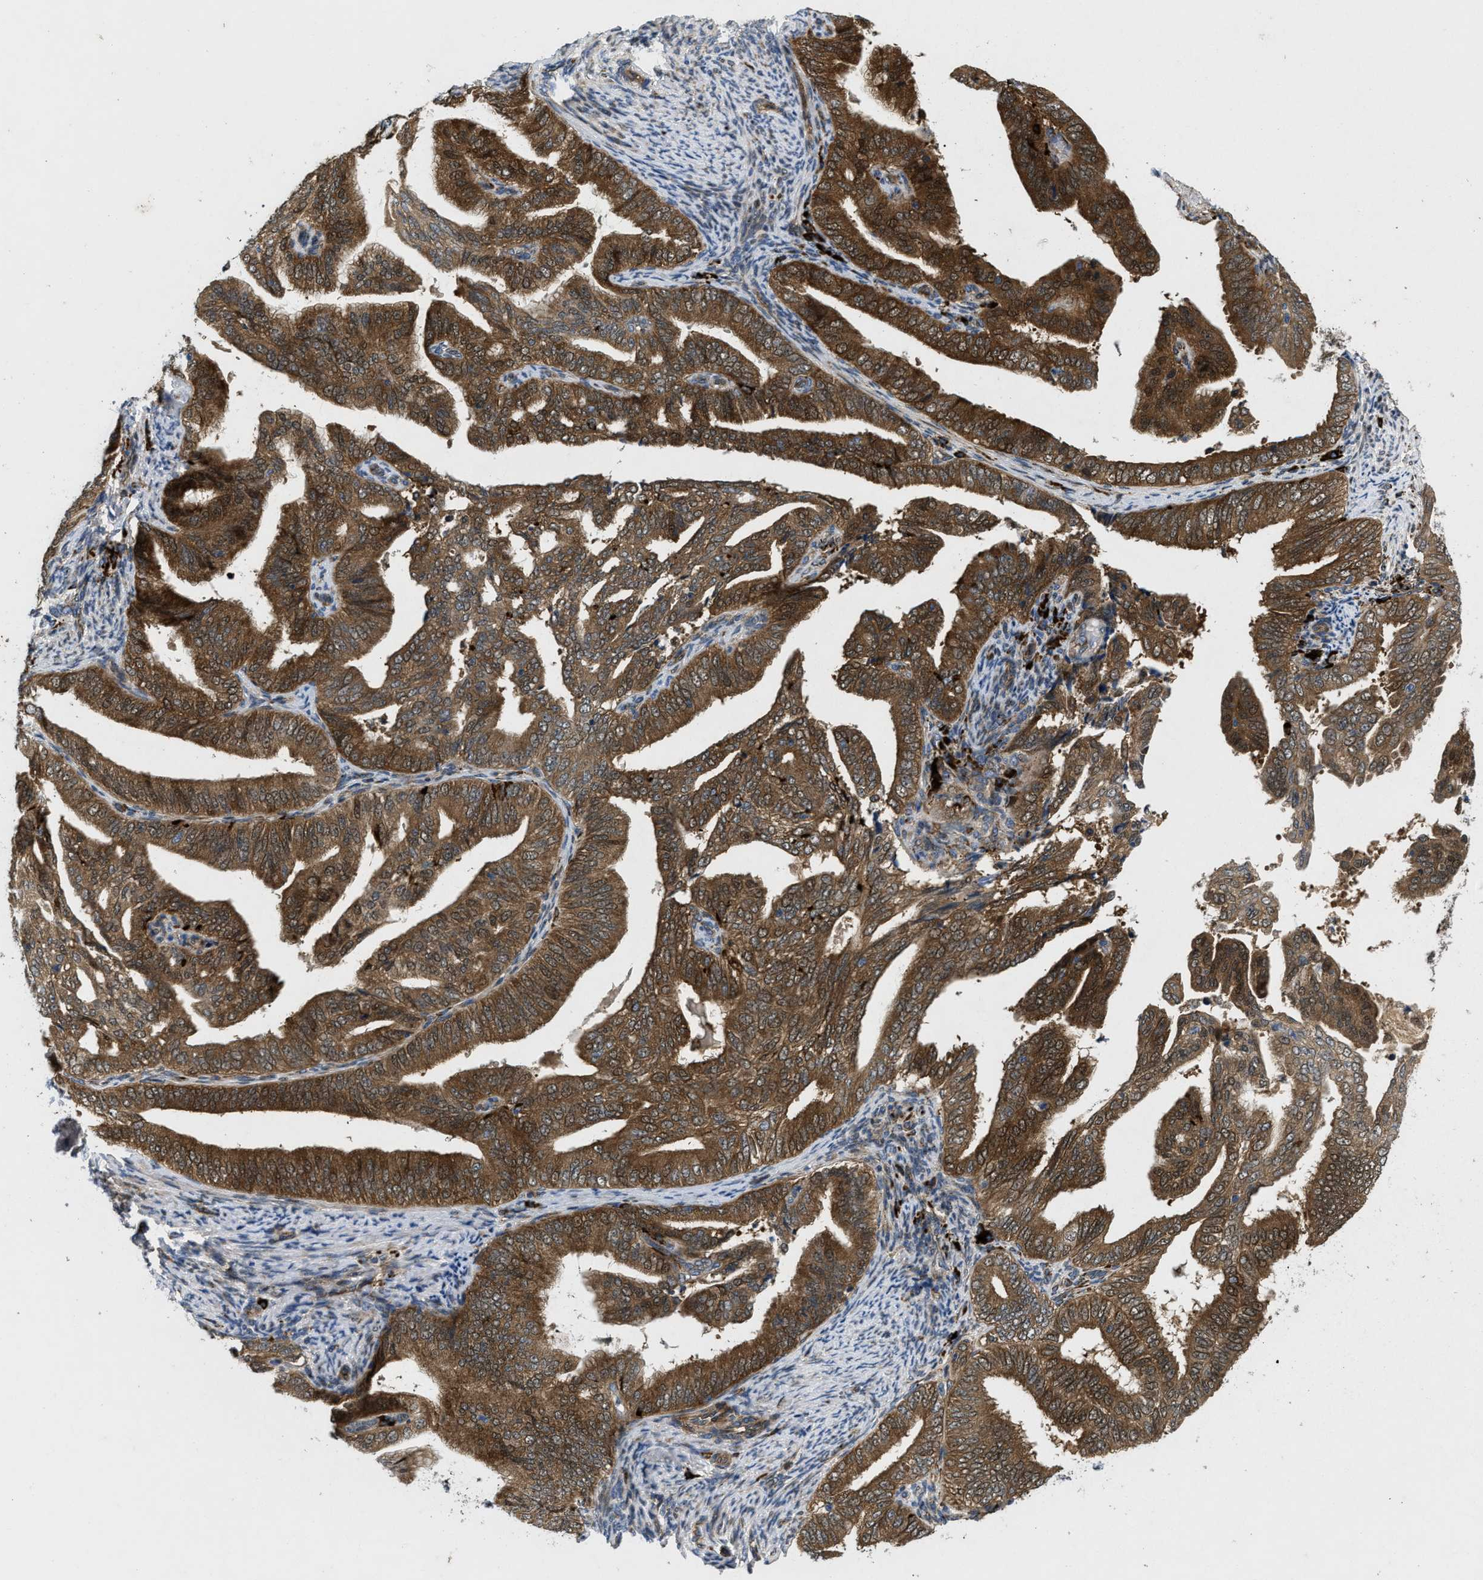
{"staining": {"intensity": "strong", "quantity": ">75%", "location": "cytoplasmic/membranous,nuclear"}, "tissue": "endometrial cancer", "cell_type": "Tumor cells", "image_type": "cancer", "snomed": [{"axis": "morphology", "description": "Adenocarcinoma, NOS"}, {"axis": "topography", "description": "Endometrium"}], "caption": "Immunohistochemical staining of human endometrial cancer (adenocarcinoma) reveals strong cytoplasmic/membranous and nuclear protein expression in about >75% of tumor cells. (Brightfield microscopy of DAB IHC at high magnification).", "gene": "HSPA12B", "patient": {"sex": "female", "age": 58}}